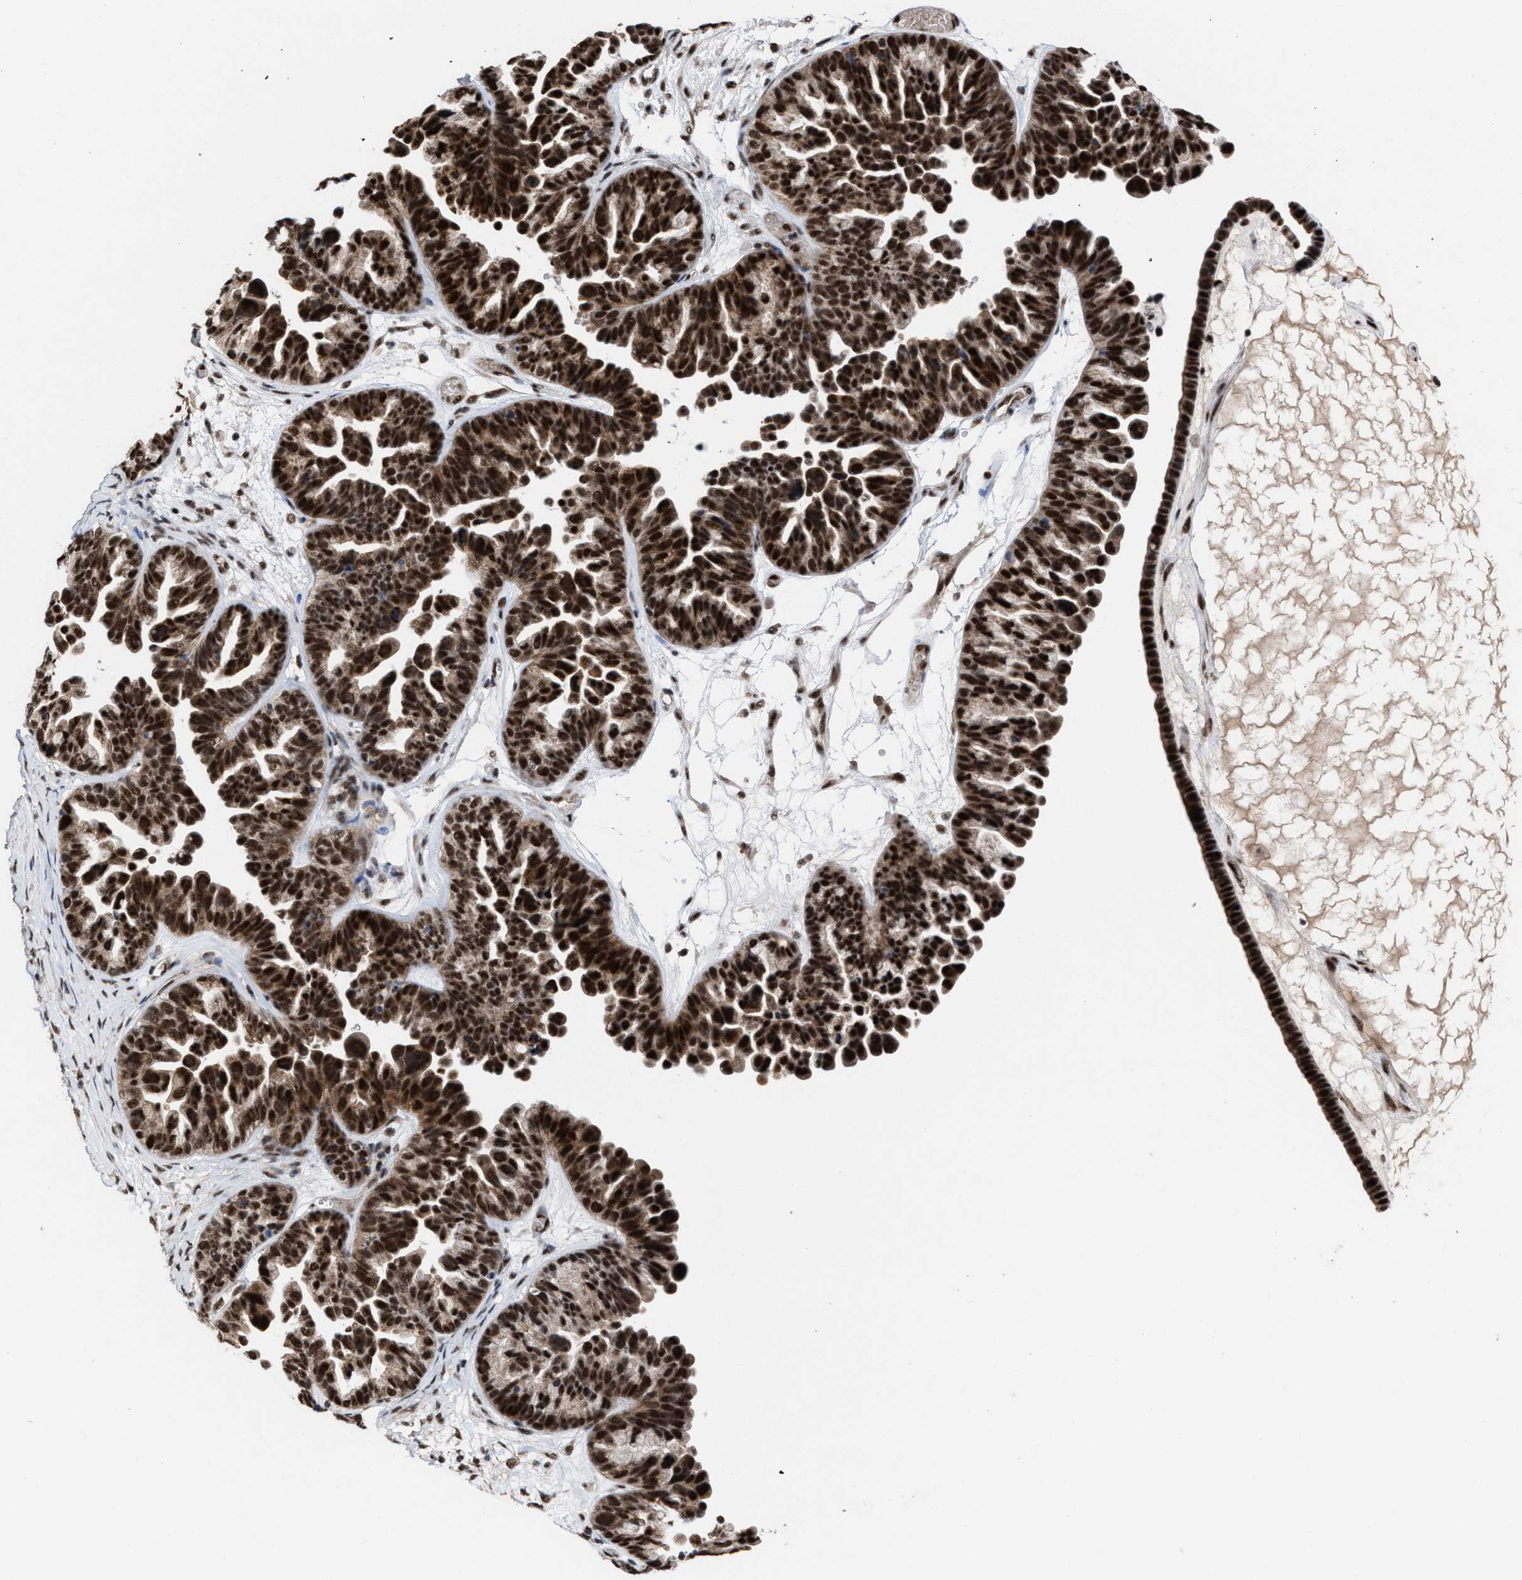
{"staining": {"intensity": "strong", "quantity": ">75%", "location": "cytoplasmic/membranous,nuclear"}, "tissue": "ovarian cancer", "cell_type": "Tumor cells", "image_type": "cancer", "snomed": [{"axis": "morphology", "description": "Cystadenocarcinoma, serous, NOS"}, {"axis": "topography", "description": "Ovary"}], "caption": "Immunohistochemistry (IHC) micrograph of human ovarian cancer stained for a protein (brown), which exhibits high levels of strong cytoplasmic/membranous and nuclear staining in about >75% of tumor cells.", "gene": "EIF4A3", "patient": {"sex": "female", "age": 56}}